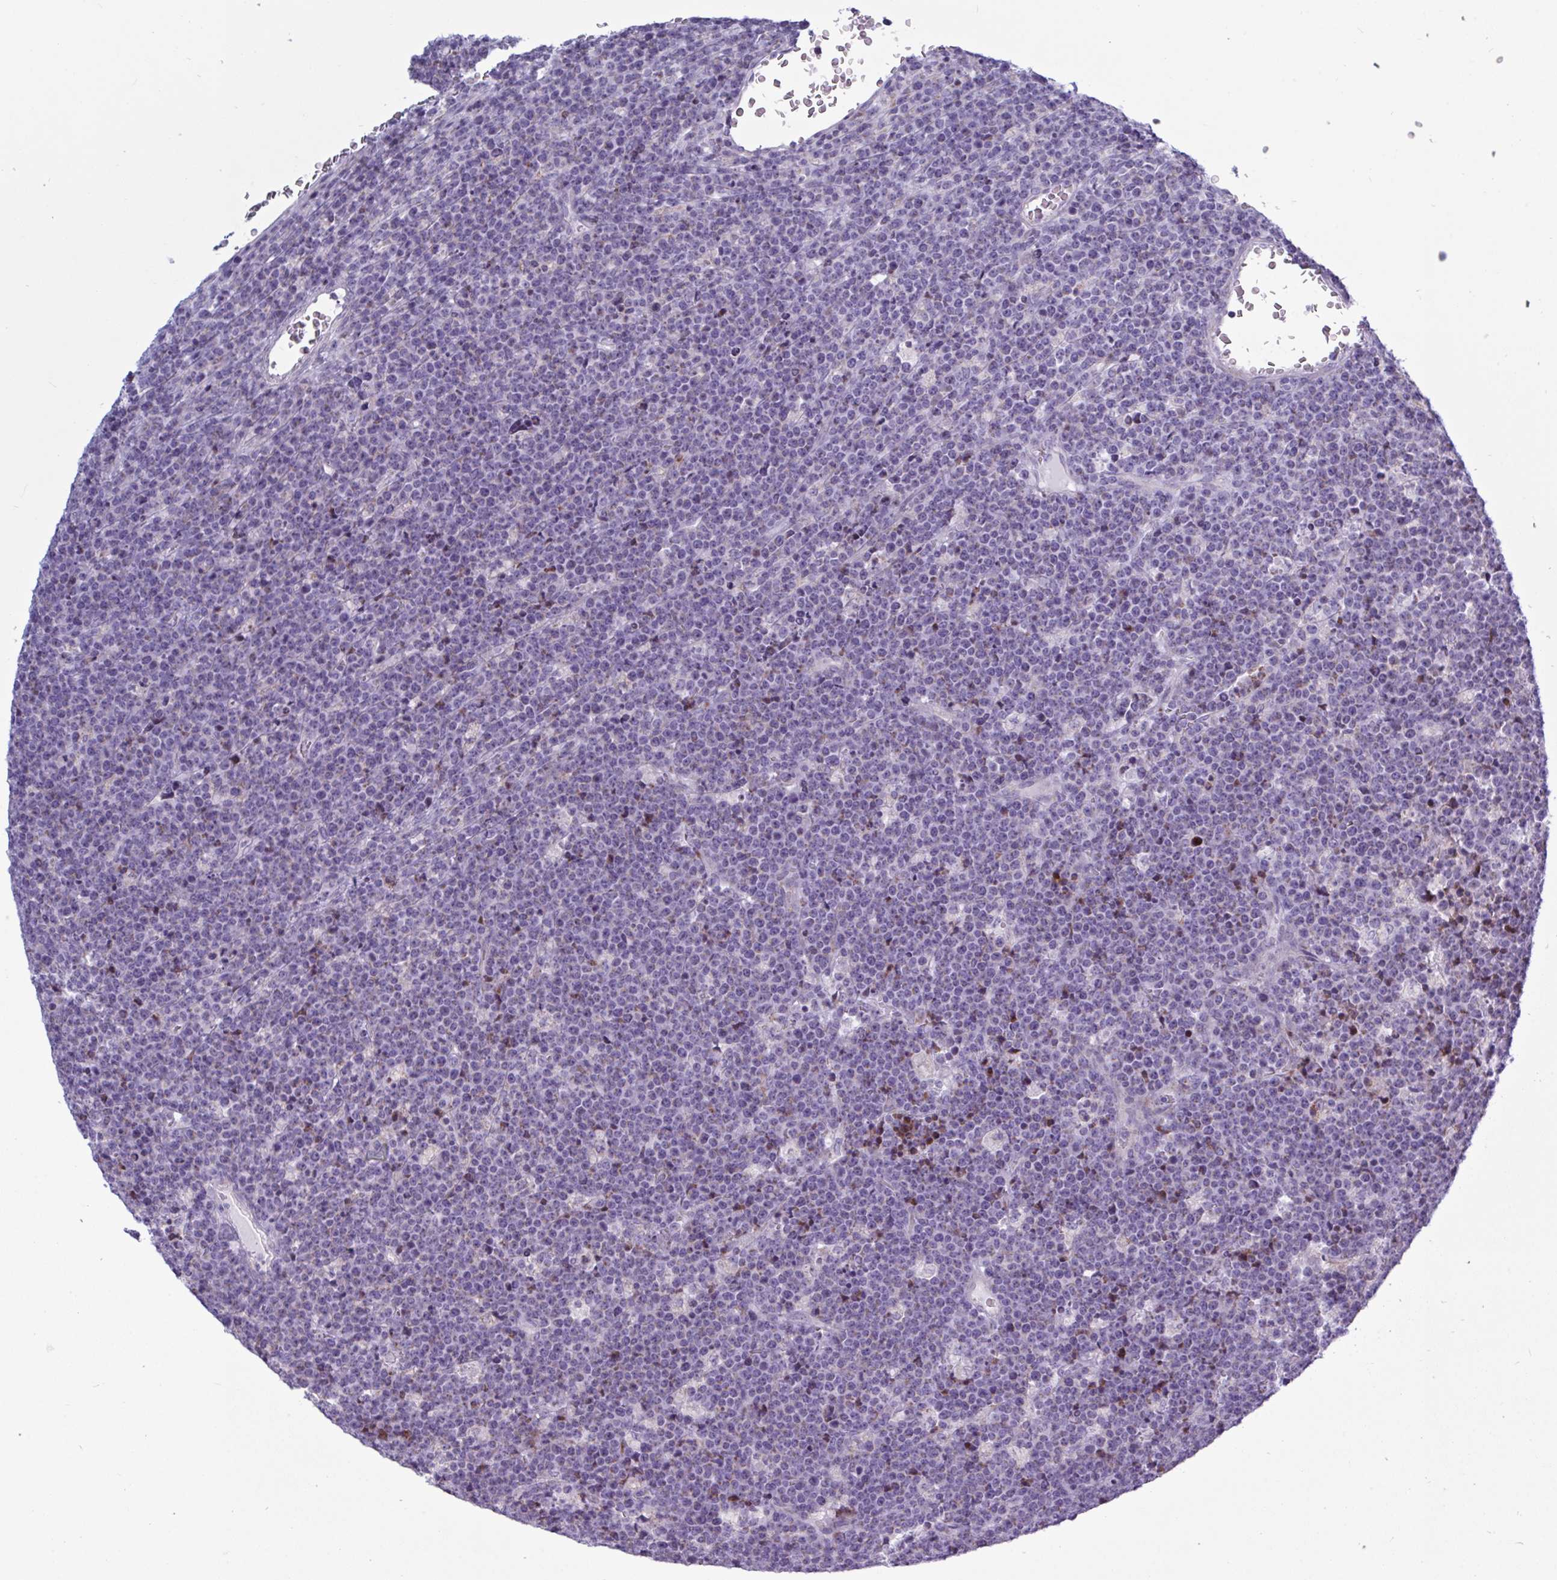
{"staining": {"intensity": "negative", "quantity": "none", "location": "none"}, "tissue": "lymphoma", "cell_type": "Tumor cells", "image_type": "cancer", "snomed": [{"axis": "morphology", "description": "Malignant lymphoma, non-Hodgkin's type, High grade"}, {"axis": "topography", "description": "Ovary"}], "caption": "An immunohistochemistry histopathology image of malignant lymphoma, non-Hodgkin's type (high-grade) is shown. There is no staining in tumor cells of malignant lymphoma, non-Hodgkin's type (high-grade).", "gene": "ATG9A", "patient": {"sex": "female", "age": 56}}